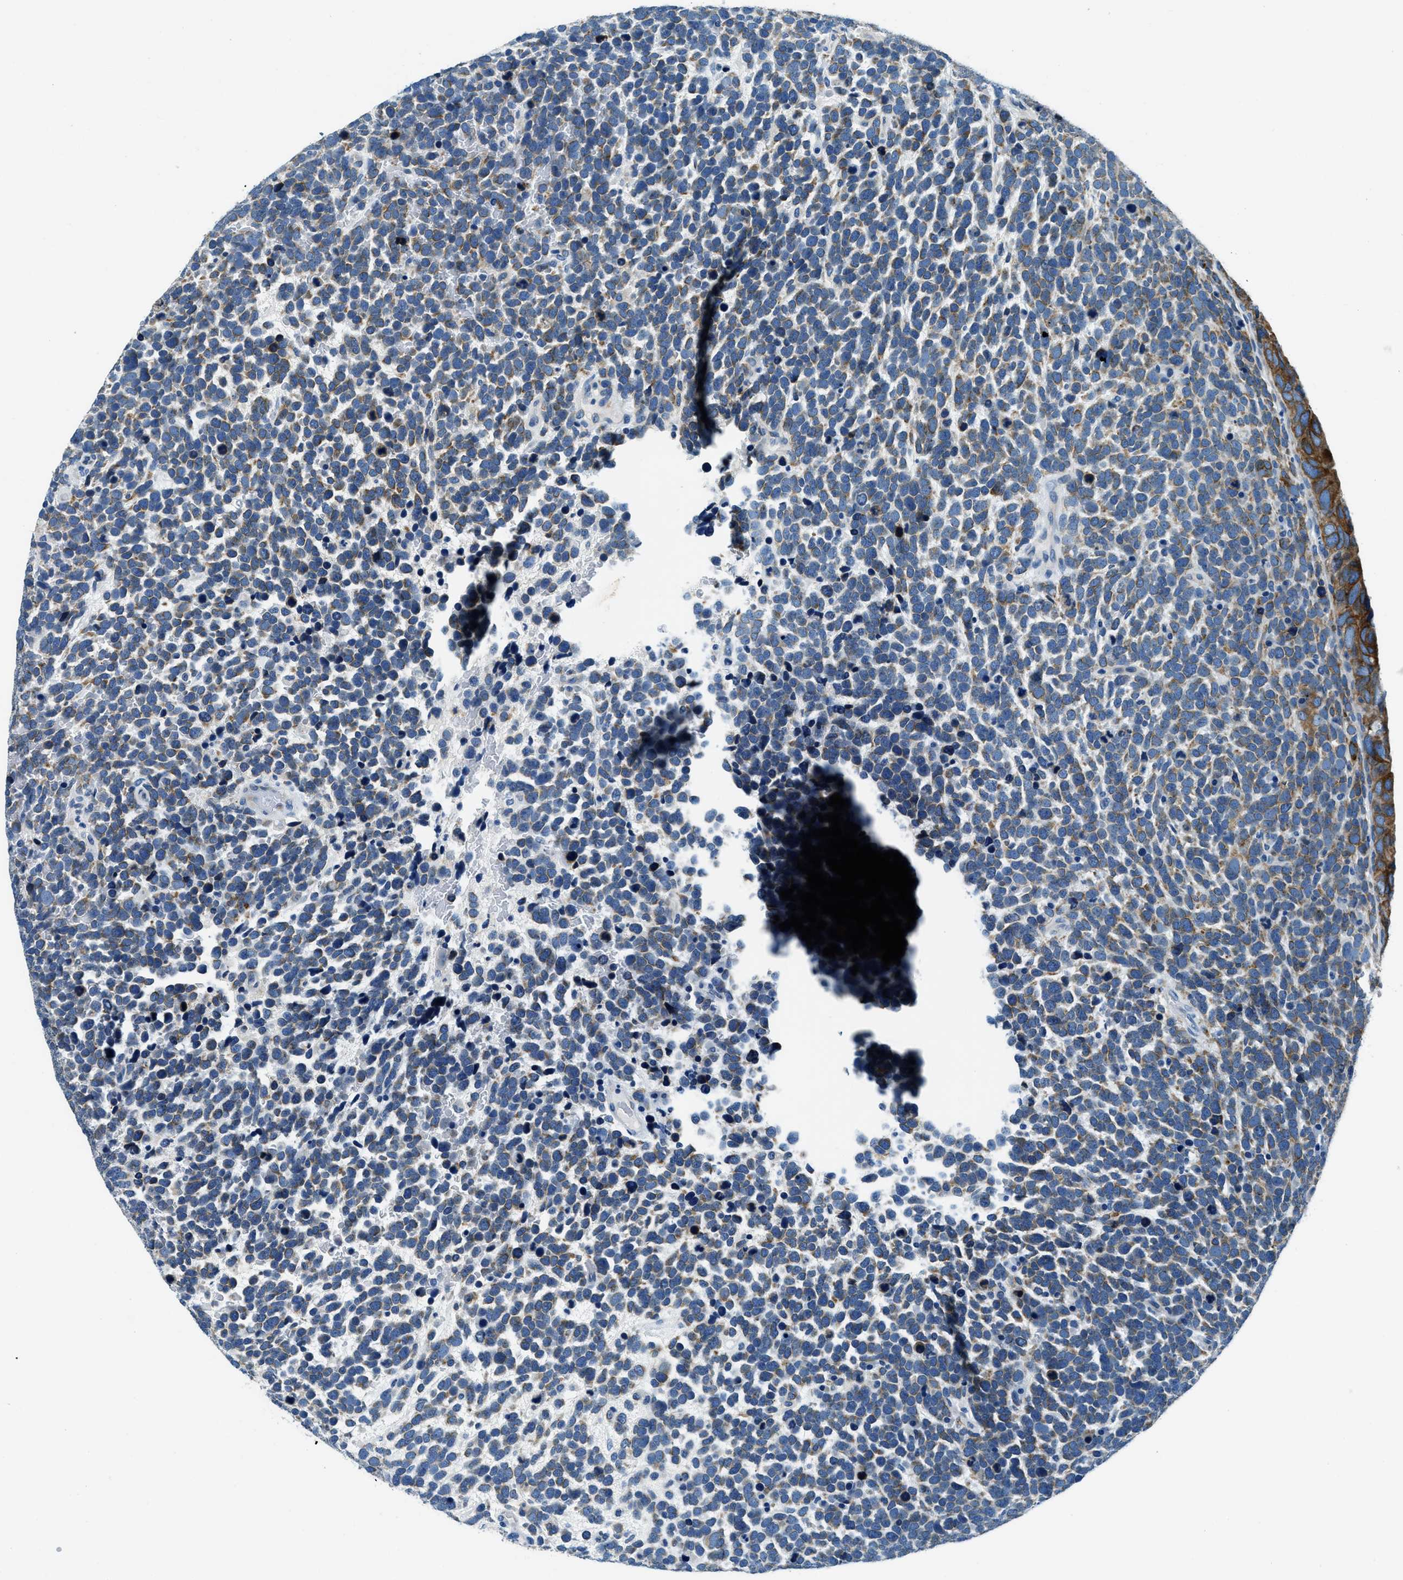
{"staining": {"intensity": "moderate", "quantity": "<25%", "location": "cytoplasmic/membranous"}, "tissue": "urothelial cancer", "cell_type": "Tumor cells", "image_type": "cancer", "snomed": [{"axis": "morphology", "description": "Urothelial carcinoma, High grade"}, {"axis": "topography", "description": "Urinary bladder"}], "caption": "A brown stain highlights moderate cytoplasmic/membranous expression of a protein in human urothelial carcinoma (high-grade) tumor cells.", "gene": "UBAC2", "patient": {"sex": "female", "age": 82}}